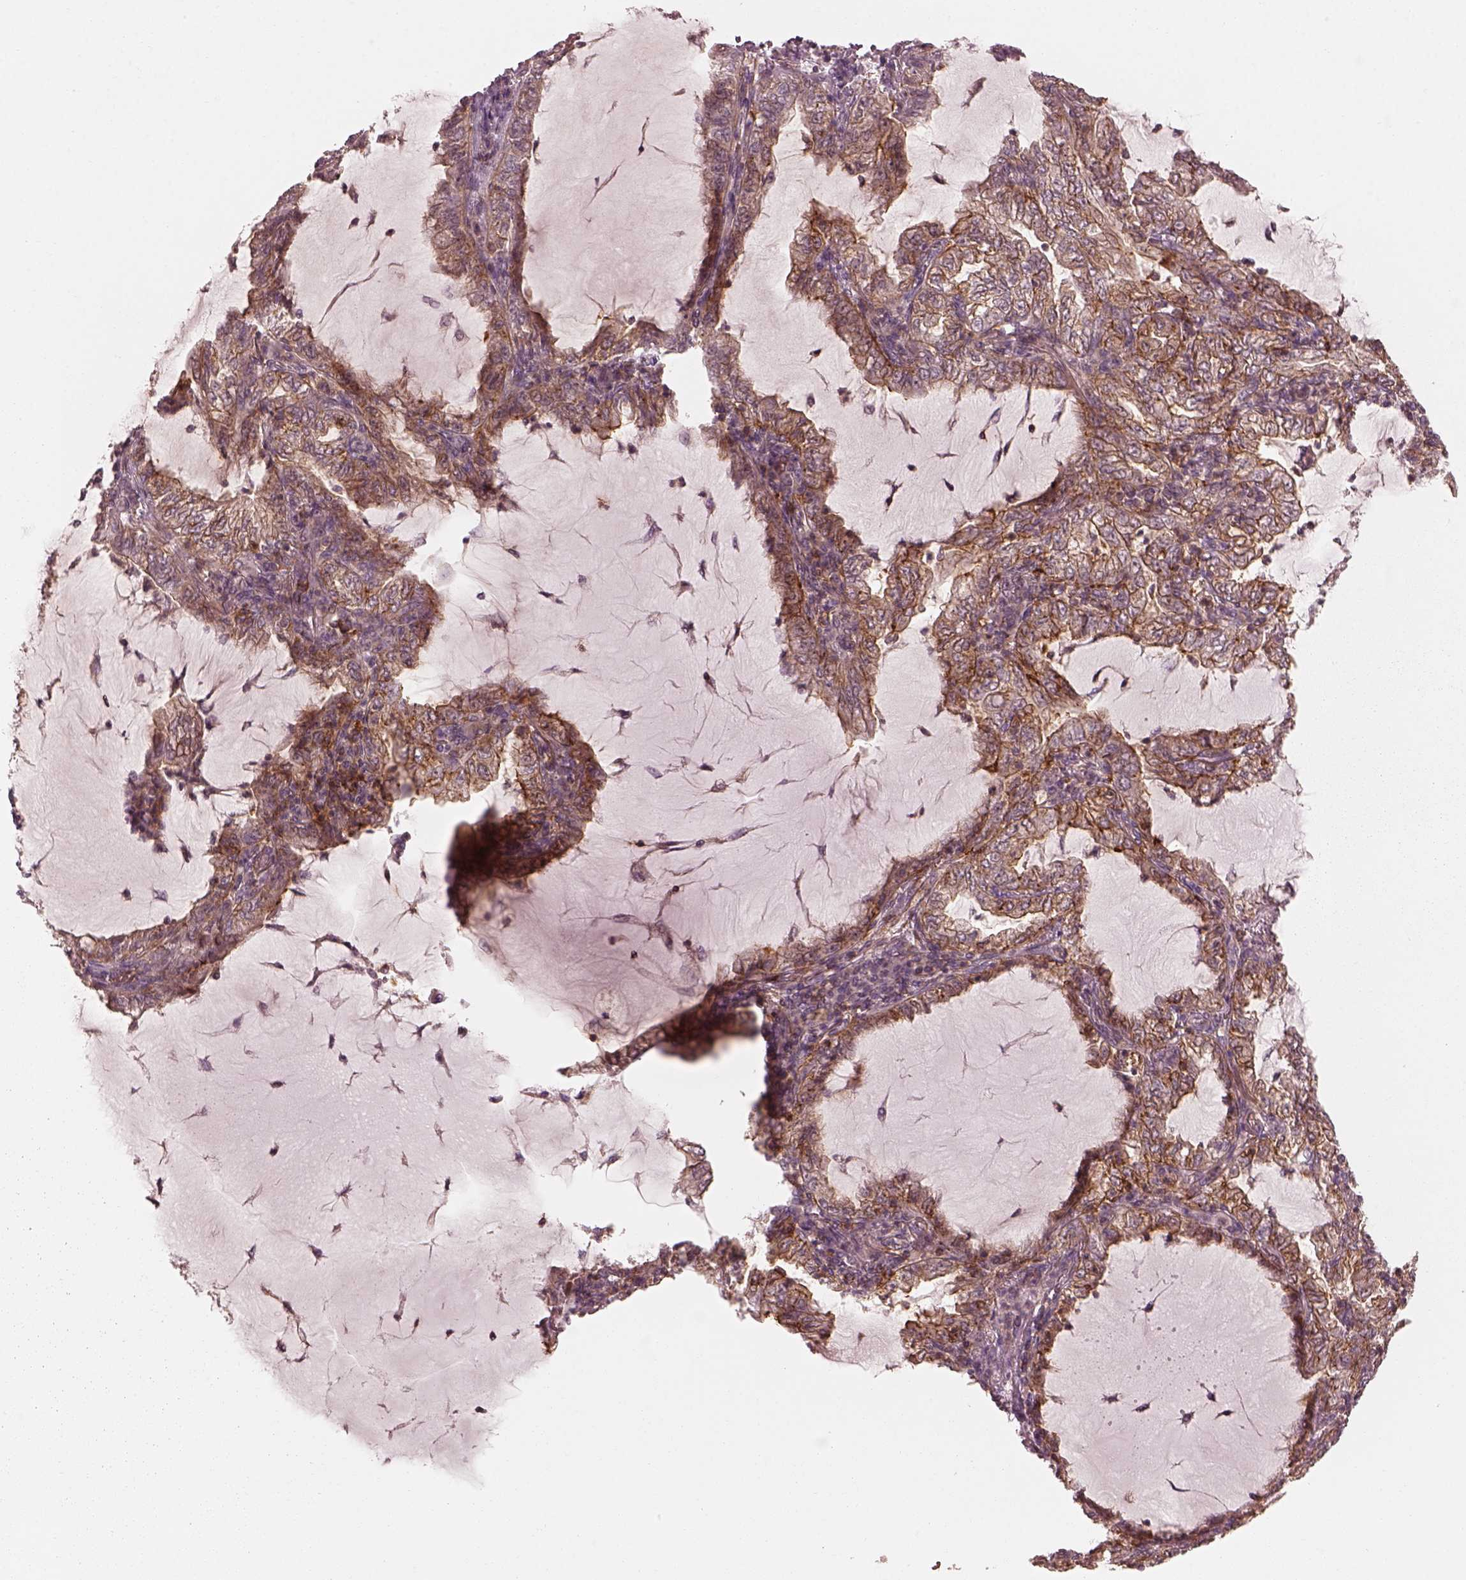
{"staining": {"intensity": "strong", "quantity": "<25%", "location": "cytoplasmic/membranous"}, "tissue": "lung cancer", "cell_type": "Tumor cells", "image_type": "cancer", "snomed": [{"axis": "morphology", "description": "Adenocarcinoma, NOS"}, {"axis": "topography", "description": "Lung"}], "caption": "There is medium levels of strong cytoplasmic/membranous positivity in tumor cells of lung adenocarcinoma, as demonstrated by immunohistochemical staining (brown color).", "gene": "FAM107B", "patient": {"sex": "female", "age": 73}}